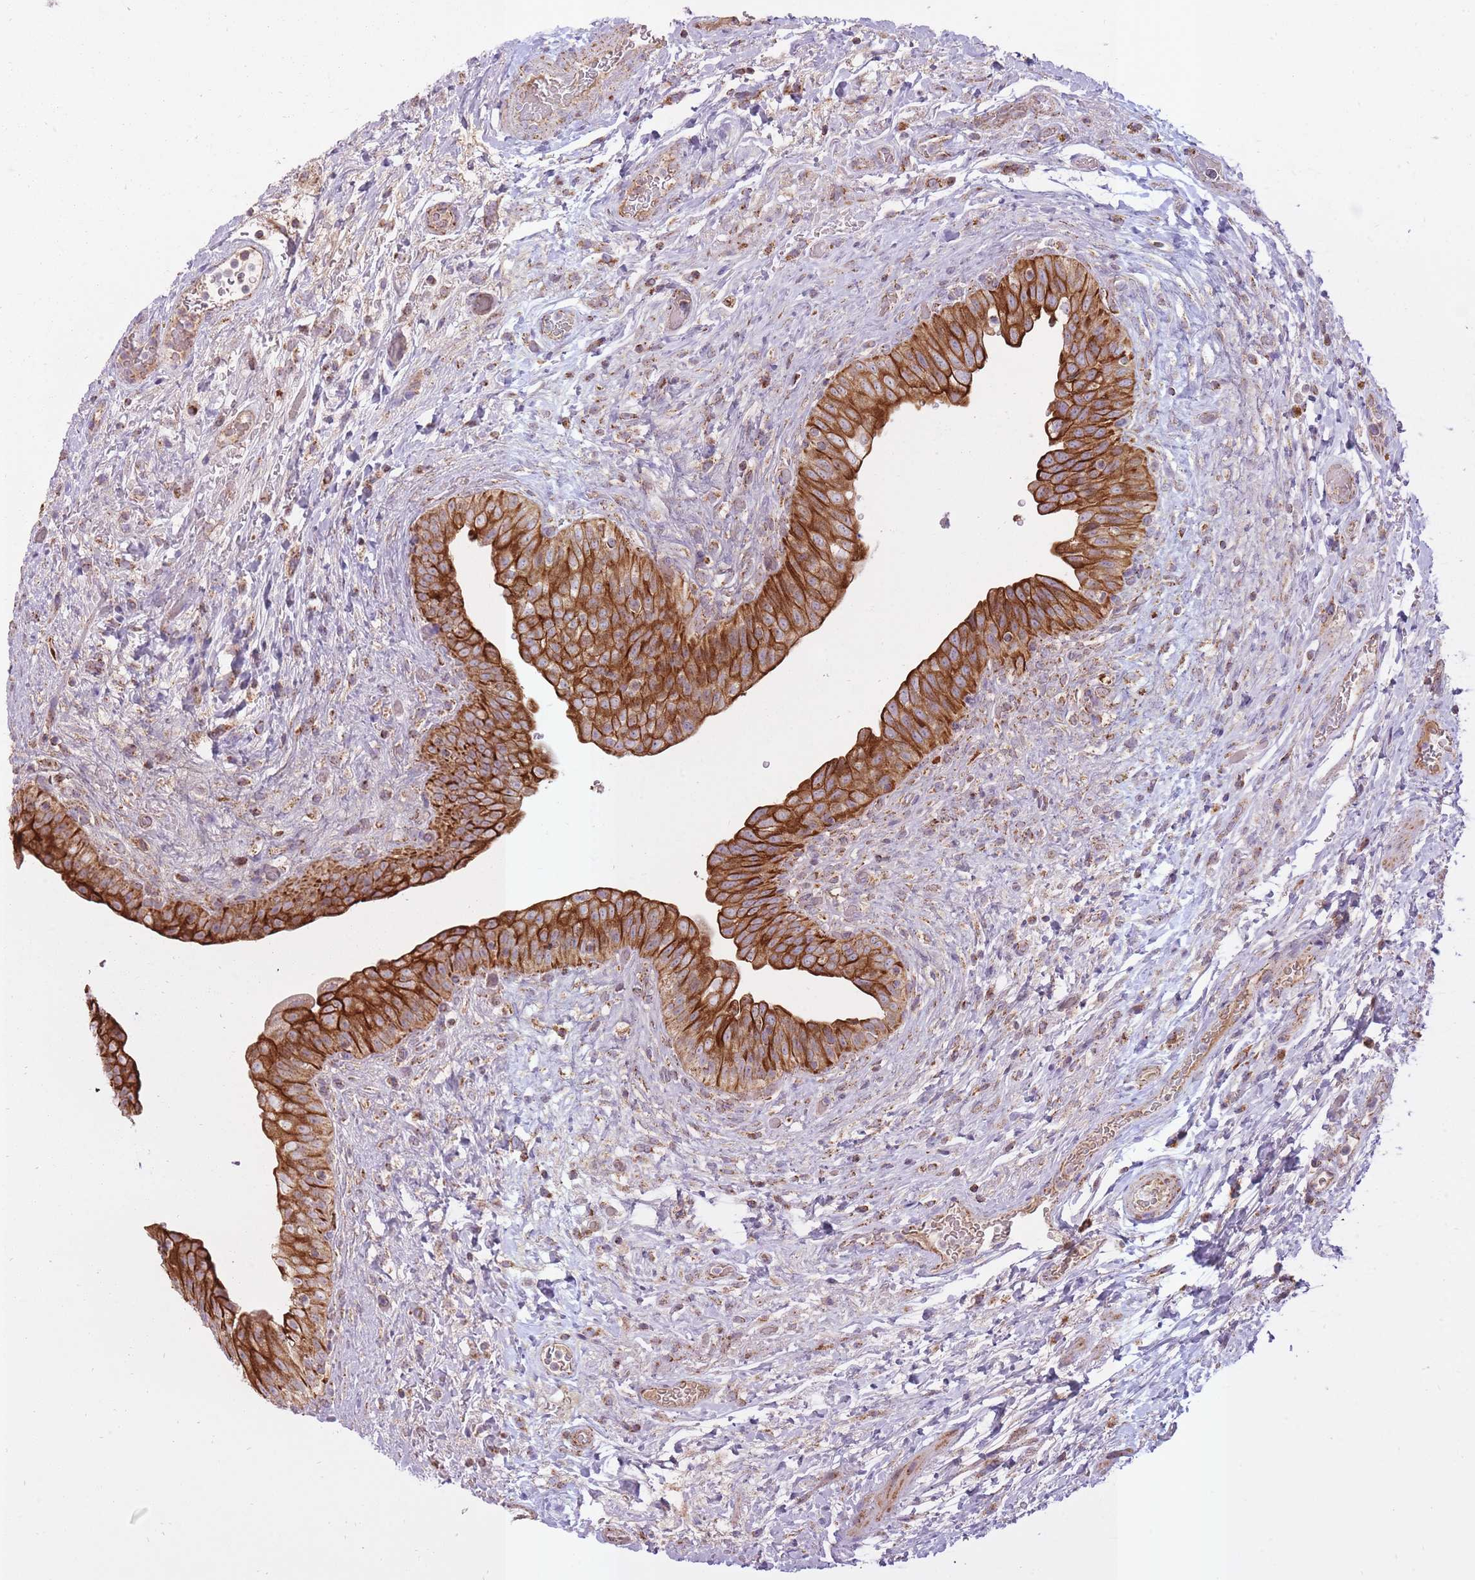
{"staining": {"intensity": "strong", "quantity": "25%-75%", "location": "cytoplasmic/membranous"}, "tissue": "urinary bladder", "cell_type": "Urothelial cells", "image_type": "normal", "snomed": [{"axis": "morphology", "description": "Normal tissue, NOS"}, {"axis": "topography", "description": "Urinary bladder"}], "caption": "Immunohistochemical staining of unremarkable urinary bladder displays high levels of strong cytoplasmic/membranous positivity in approximately 25%-75% of urothelial cells.", "gene": "LIN7C", "patient": {"sex": "male", "age": 69}}